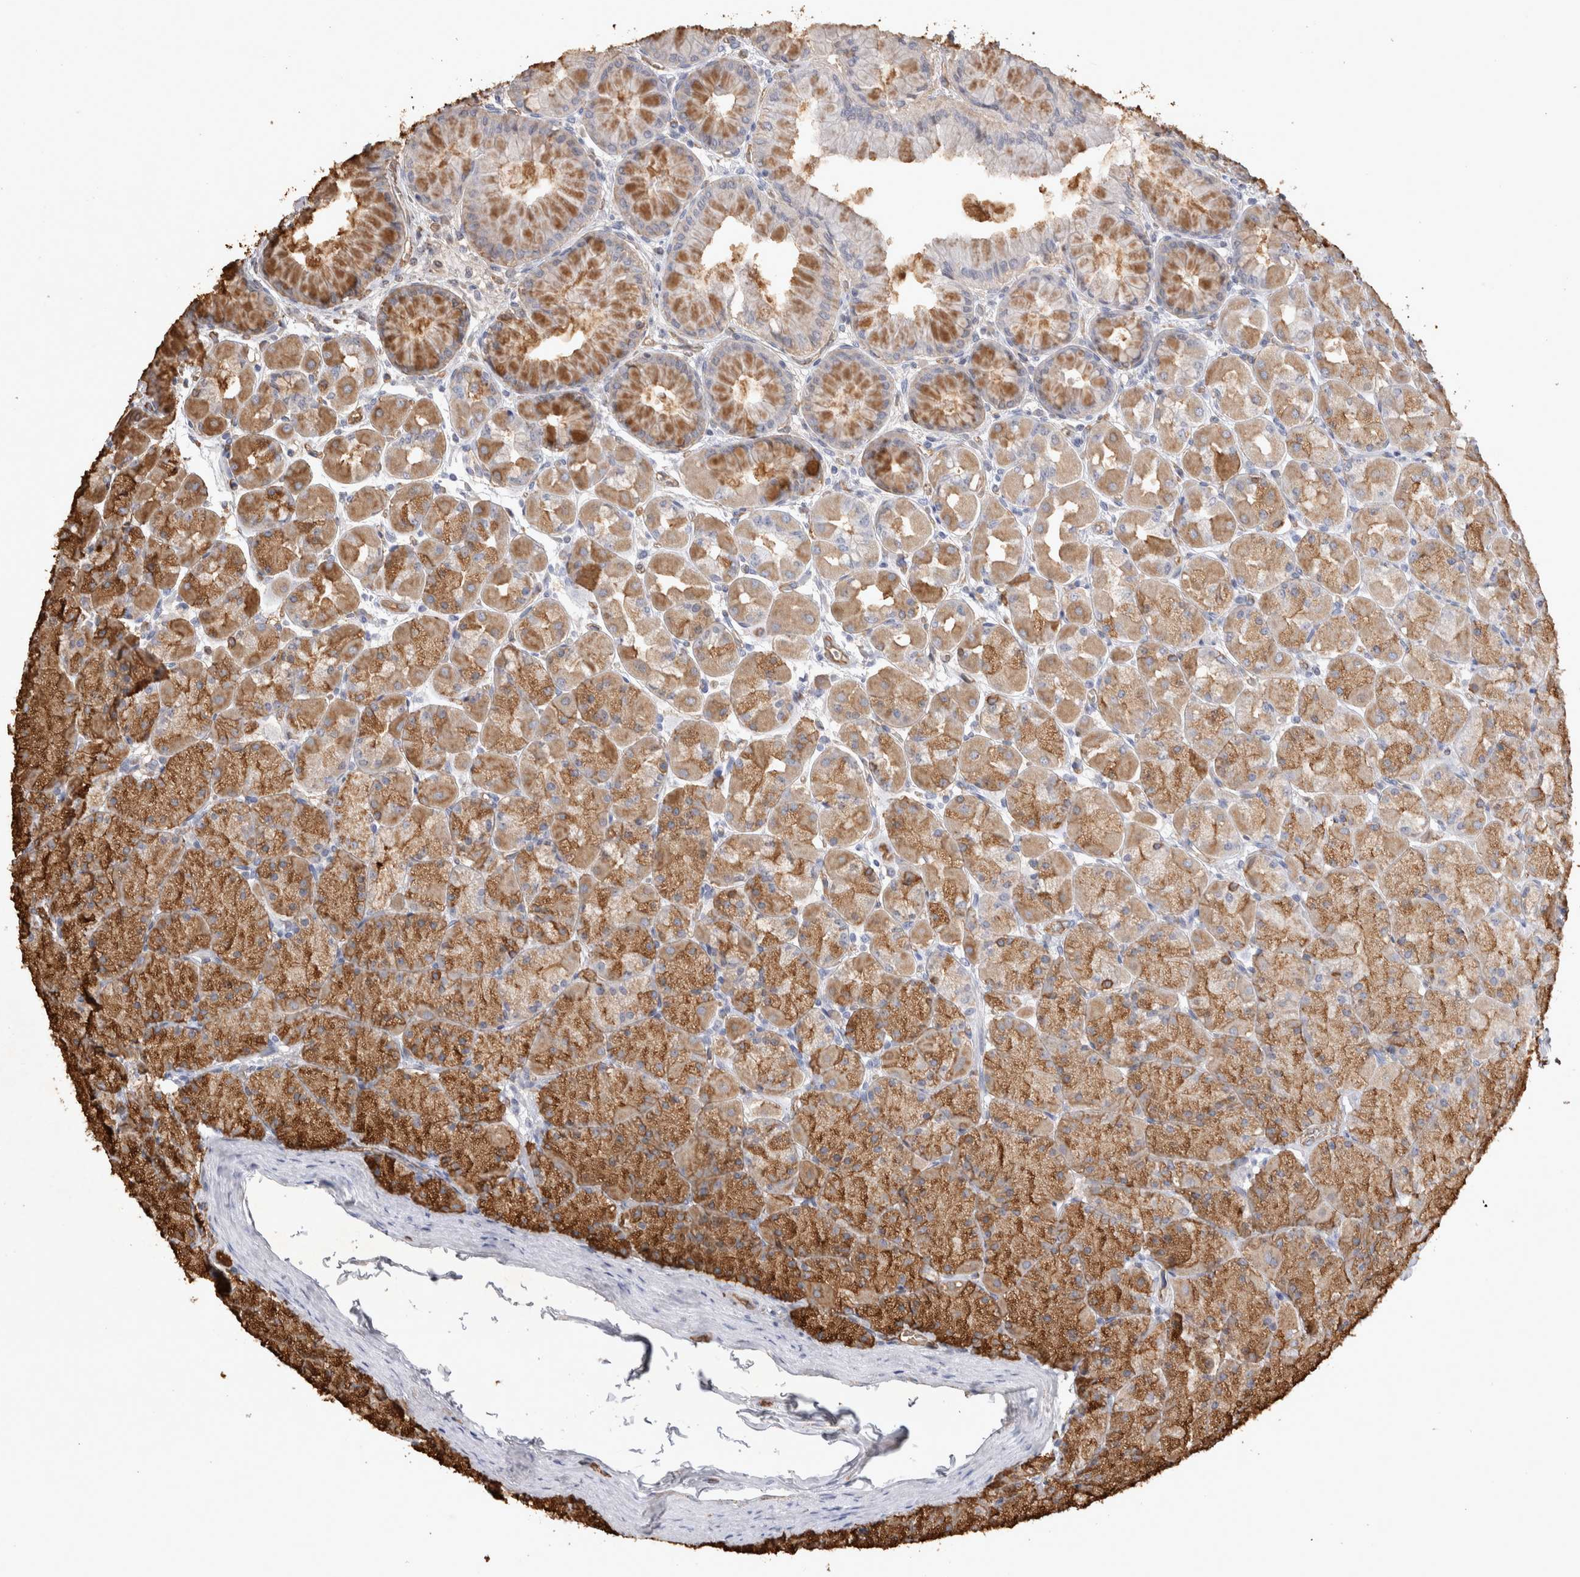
{"staining": {"intensity": "moderate", "quantity": "25%-75%", "location": "cytoplasmic/membranous"}, "tissue": "stomach", "cell_type": "Glandular cells", "image_type": "normal", "snomed": [{"axis": "morphology", "description": "Normal tissue, NOS"}, {"axis": "topography", "description": "Stomach, upper"}], "caption": "DAB (3,3'-diaminobenzidine) immunohistochemical staining of unremarkable stomach demonstrates moderate cytoplasmic/membranous protein positivity in approximately 25%-75% of glandular cells.", "gene": "IL17RC", "patient": {"sex": "female", "age": 56}}